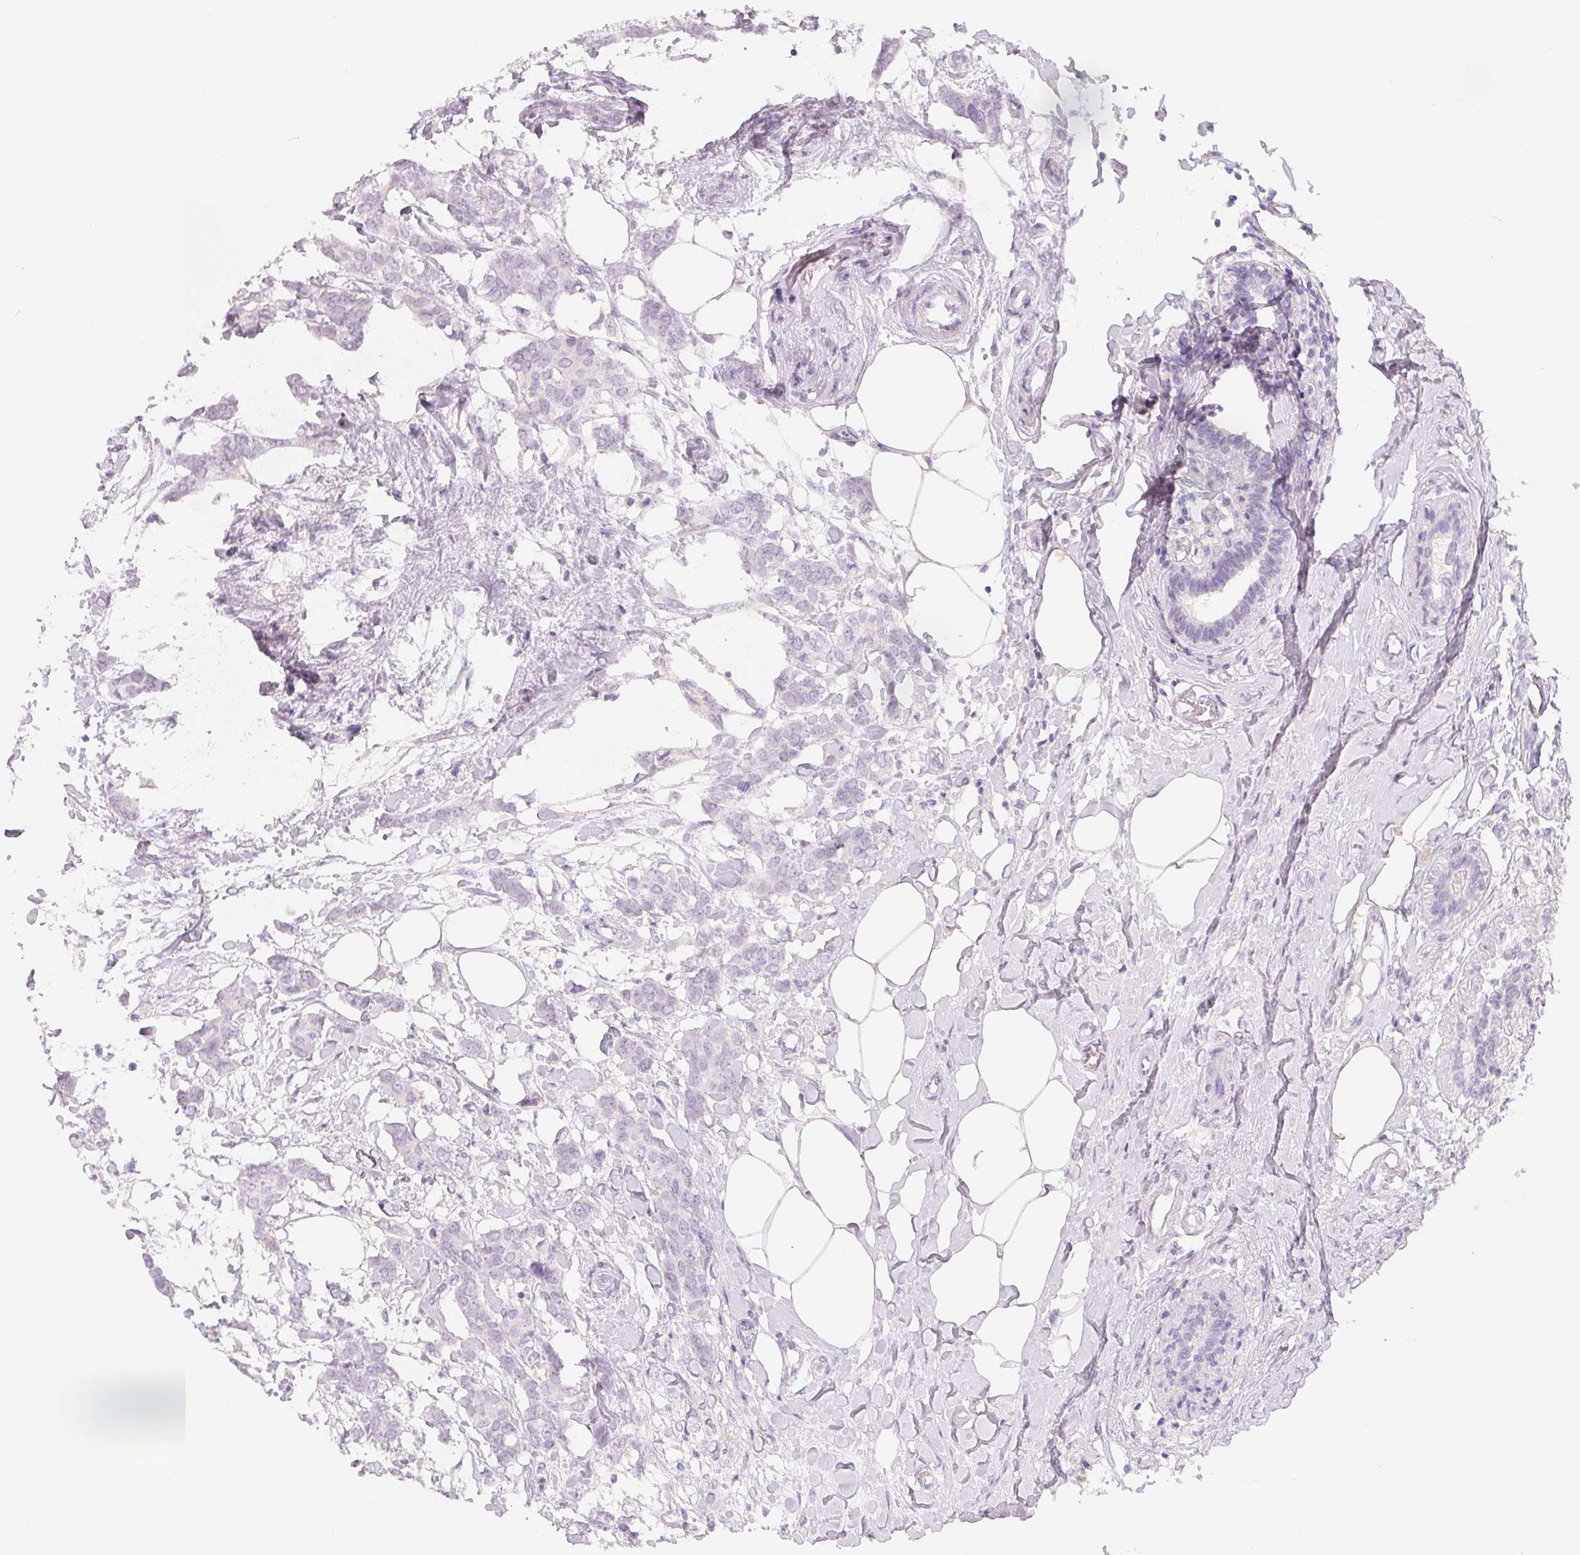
{"staining": {"intensity": "negative", "quantity": "none", "location": "none"}, "tissue": "breast cancer", "cell_type": "Tumor cells", "image_type": "cancer", "snomed": [{"axis": "morphology", "description": "Duct carcinoma"}, {"axis": "topography", "description": "Breast"}], "caption": "Micrograph shows no protein expression in tumor cells of breast cancer (infiltrating ductal carcinoma) tissue.", "gene": "SPACA5B", "patient": {"sex": "female", "age": 62}}